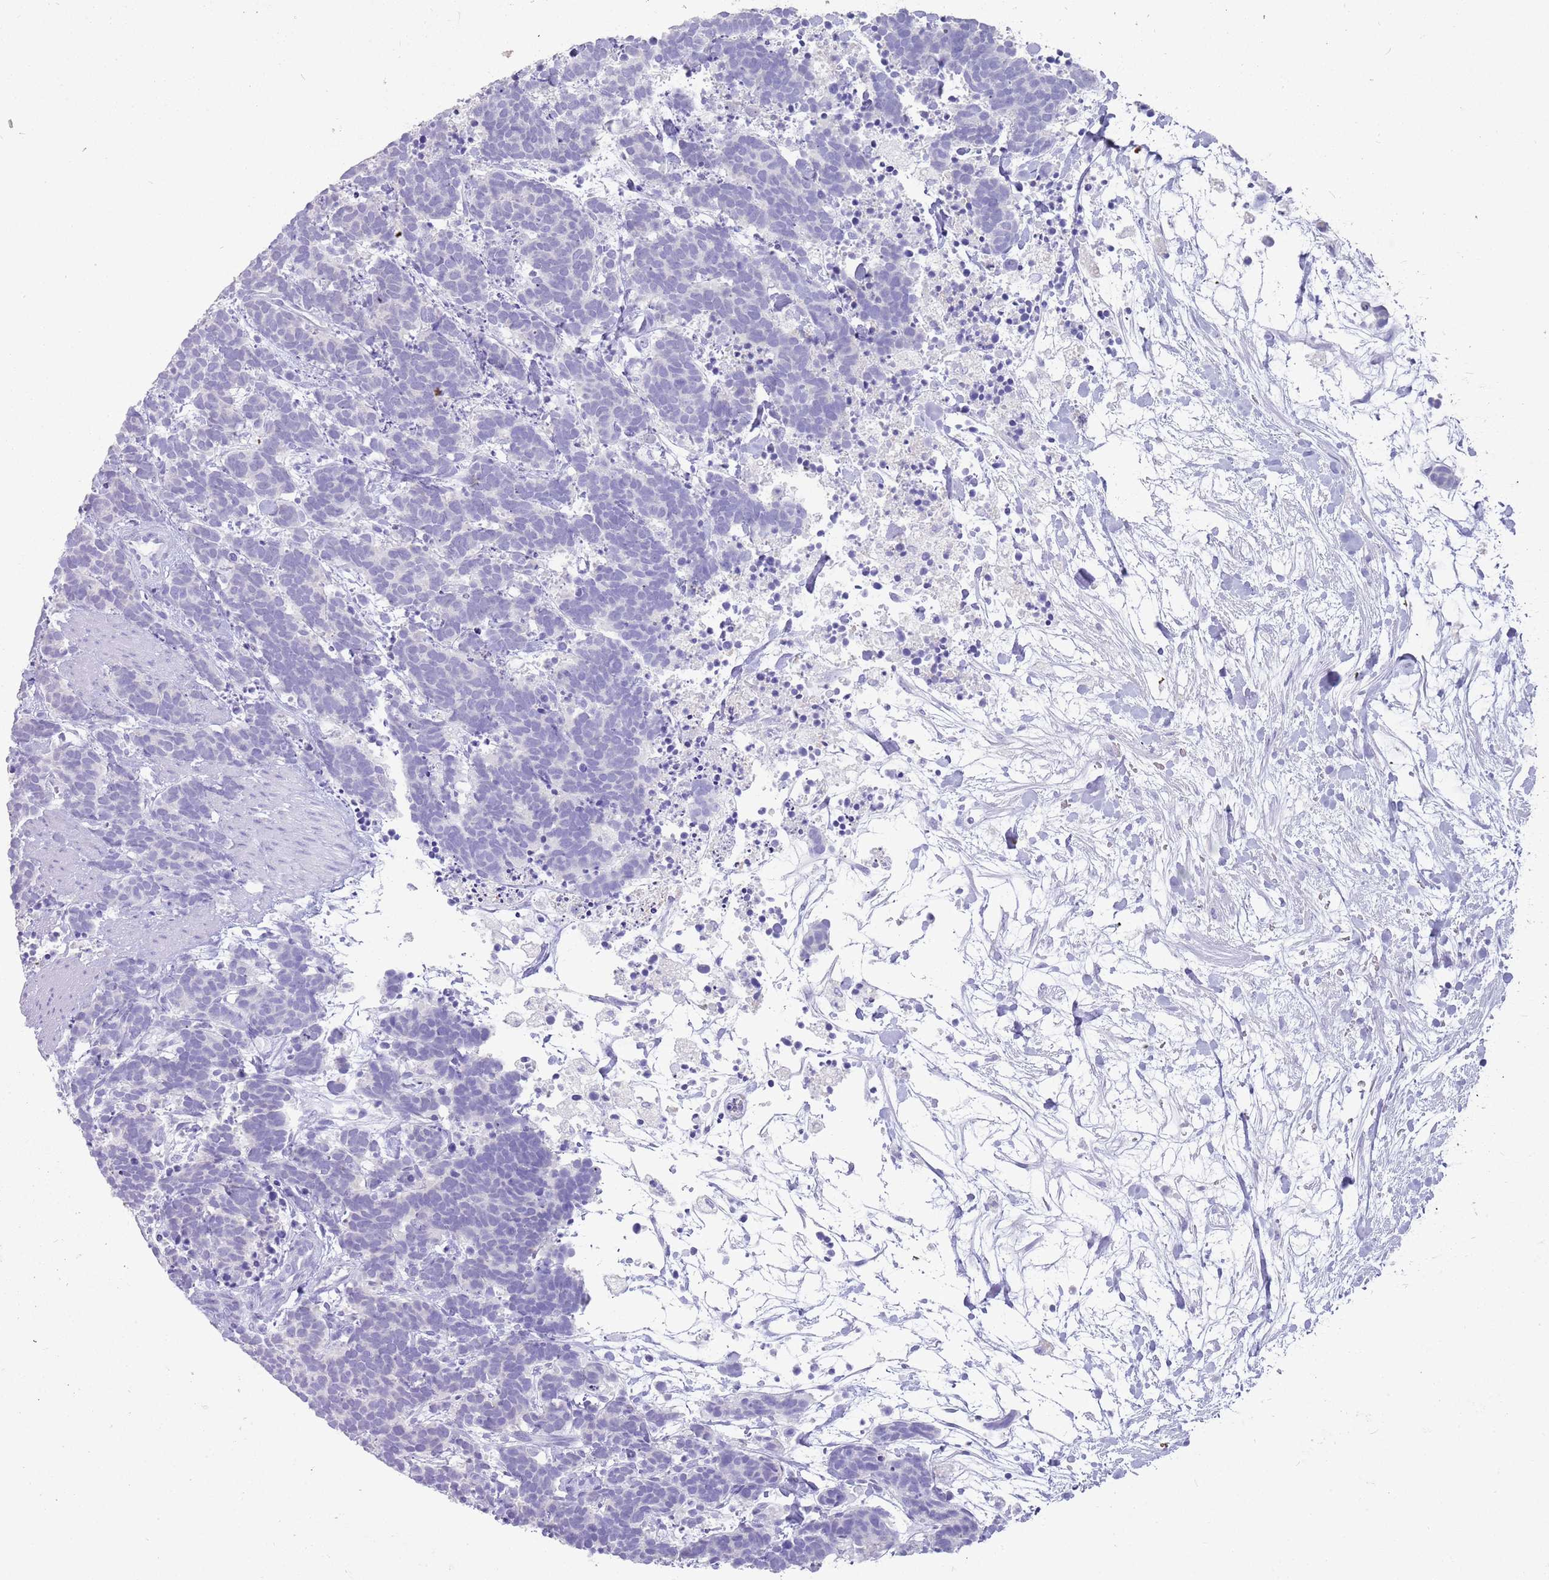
{"staining": {"intensity": "negative", "quantity": "none", "location": "none"}, "tissue": "carcinoid", "cell_type": "Tumor cells", "image_type": "cancer", "snomed": [{"axis": "morphology", "description": "Carcinoma, NOS"}, {"axis": "morphology", "description": "Carcinoid, malignant, NOS"}, {"axis": "topography", "description": "Prostate"}], "caption": "Tumor cells are negative for protein expression in human carcinoid (malignant). (Stains: DAB (3,3'-diaminobenzidine) IHC with hematoxylin counter stain, Microscopy: brightfield microscopy at high magnification).", "gene": "NBPF3", "patient": {"sex": "male", "age": 57}}